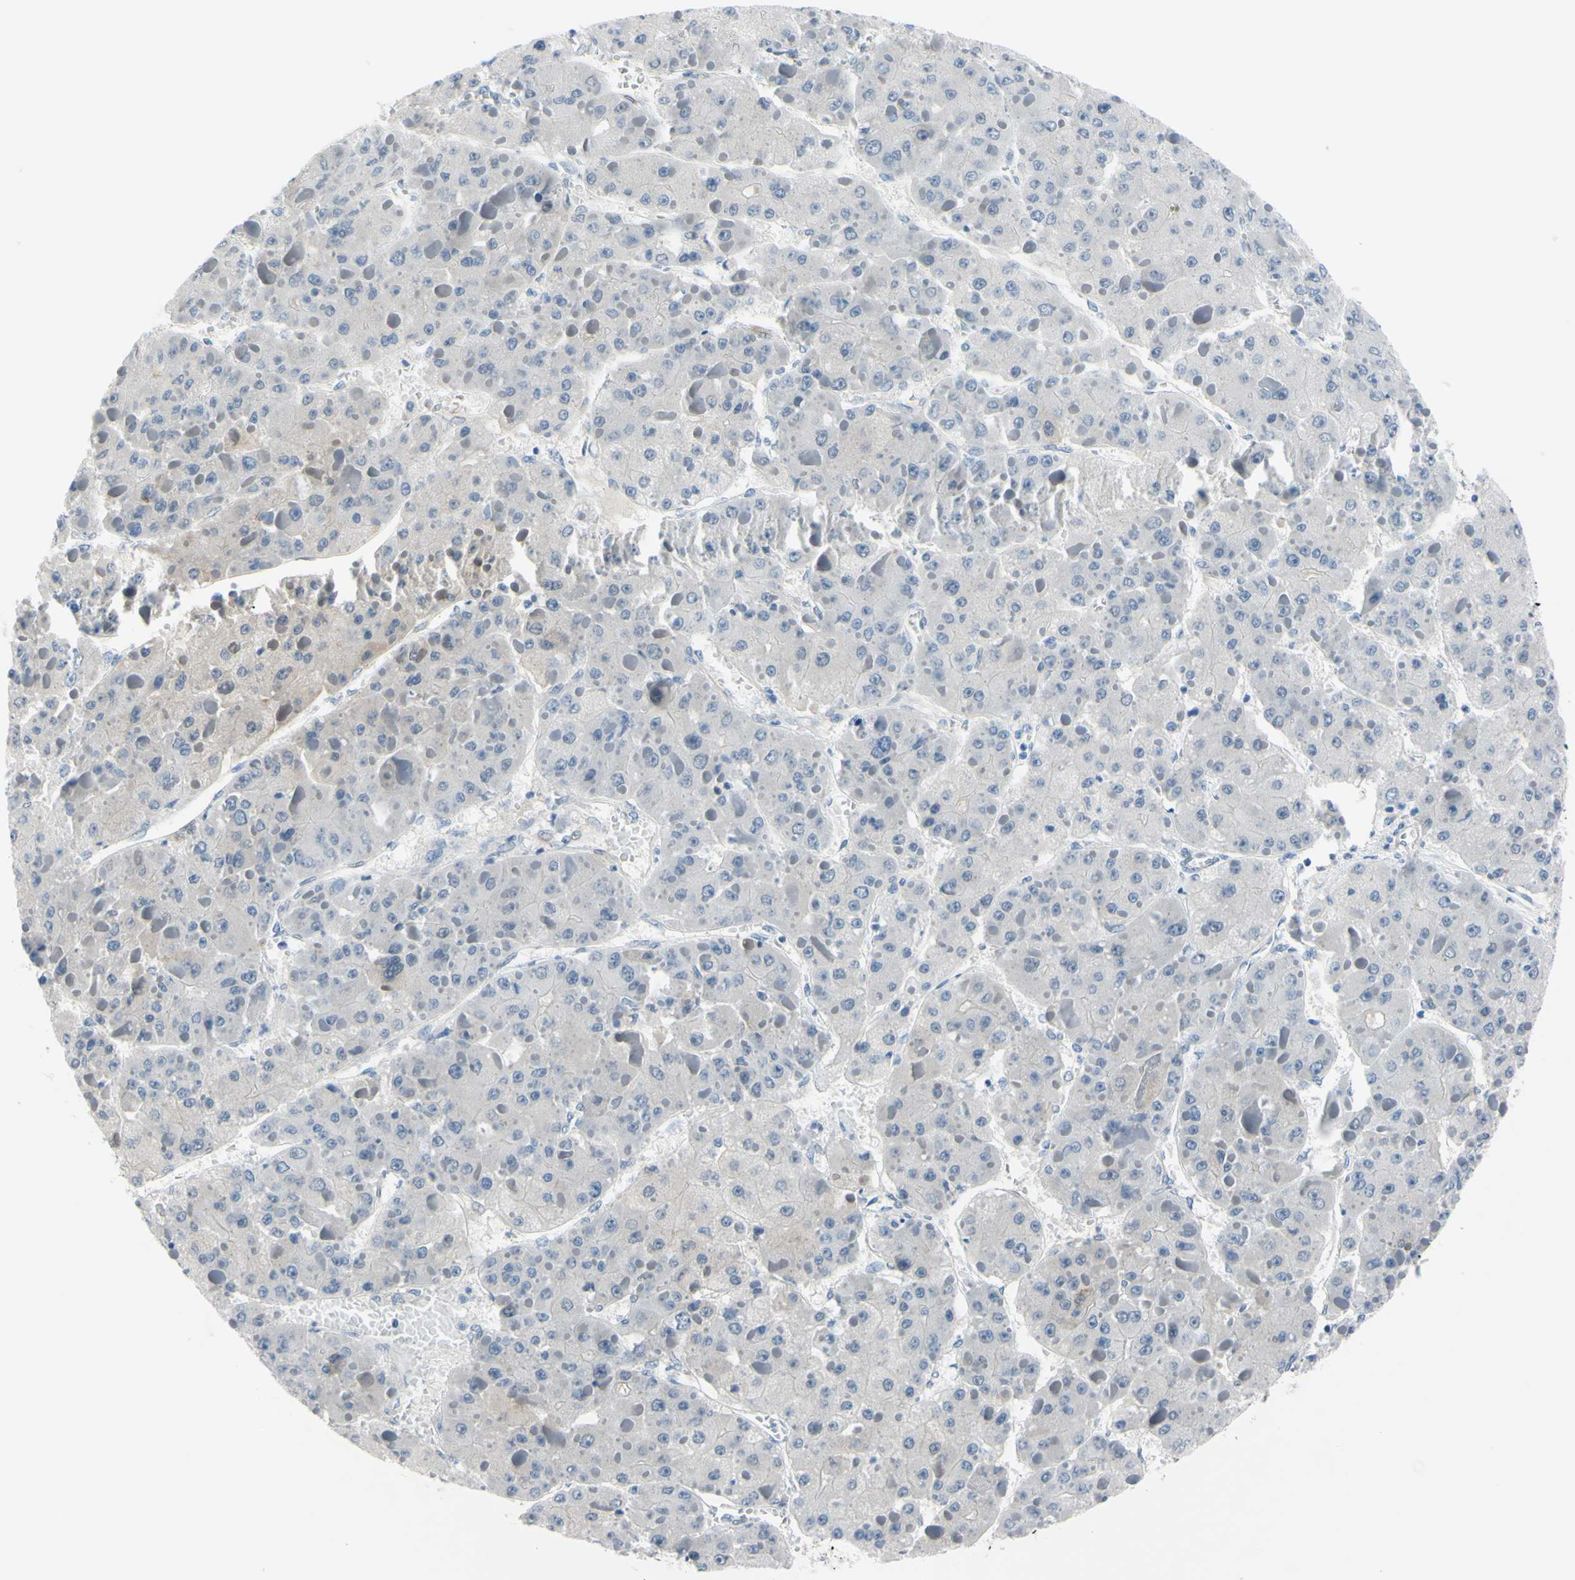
{"staining": {"intensity": "weak", "quantity": "25%-75%", "location": "cytoplasmic/membranous"}, "tissue": "liver cancer", "cell_type": "Tumor cells", "image_type": "cancer", "snomed": [{"axis": "morphology", "description": "Carcinoma, Hepatocellular, NOS"}, {"axis": "topography", "description": "Liver"}], "caption": "This image displays immunohistochemistry staining of human hepatocellular carcinoma (liver), with low weak cytoplasmic/membranous staining in about 25%-75% of tumor cells.", "gene": "NOL3", "patient": {"sex": "female", "age": 73}}